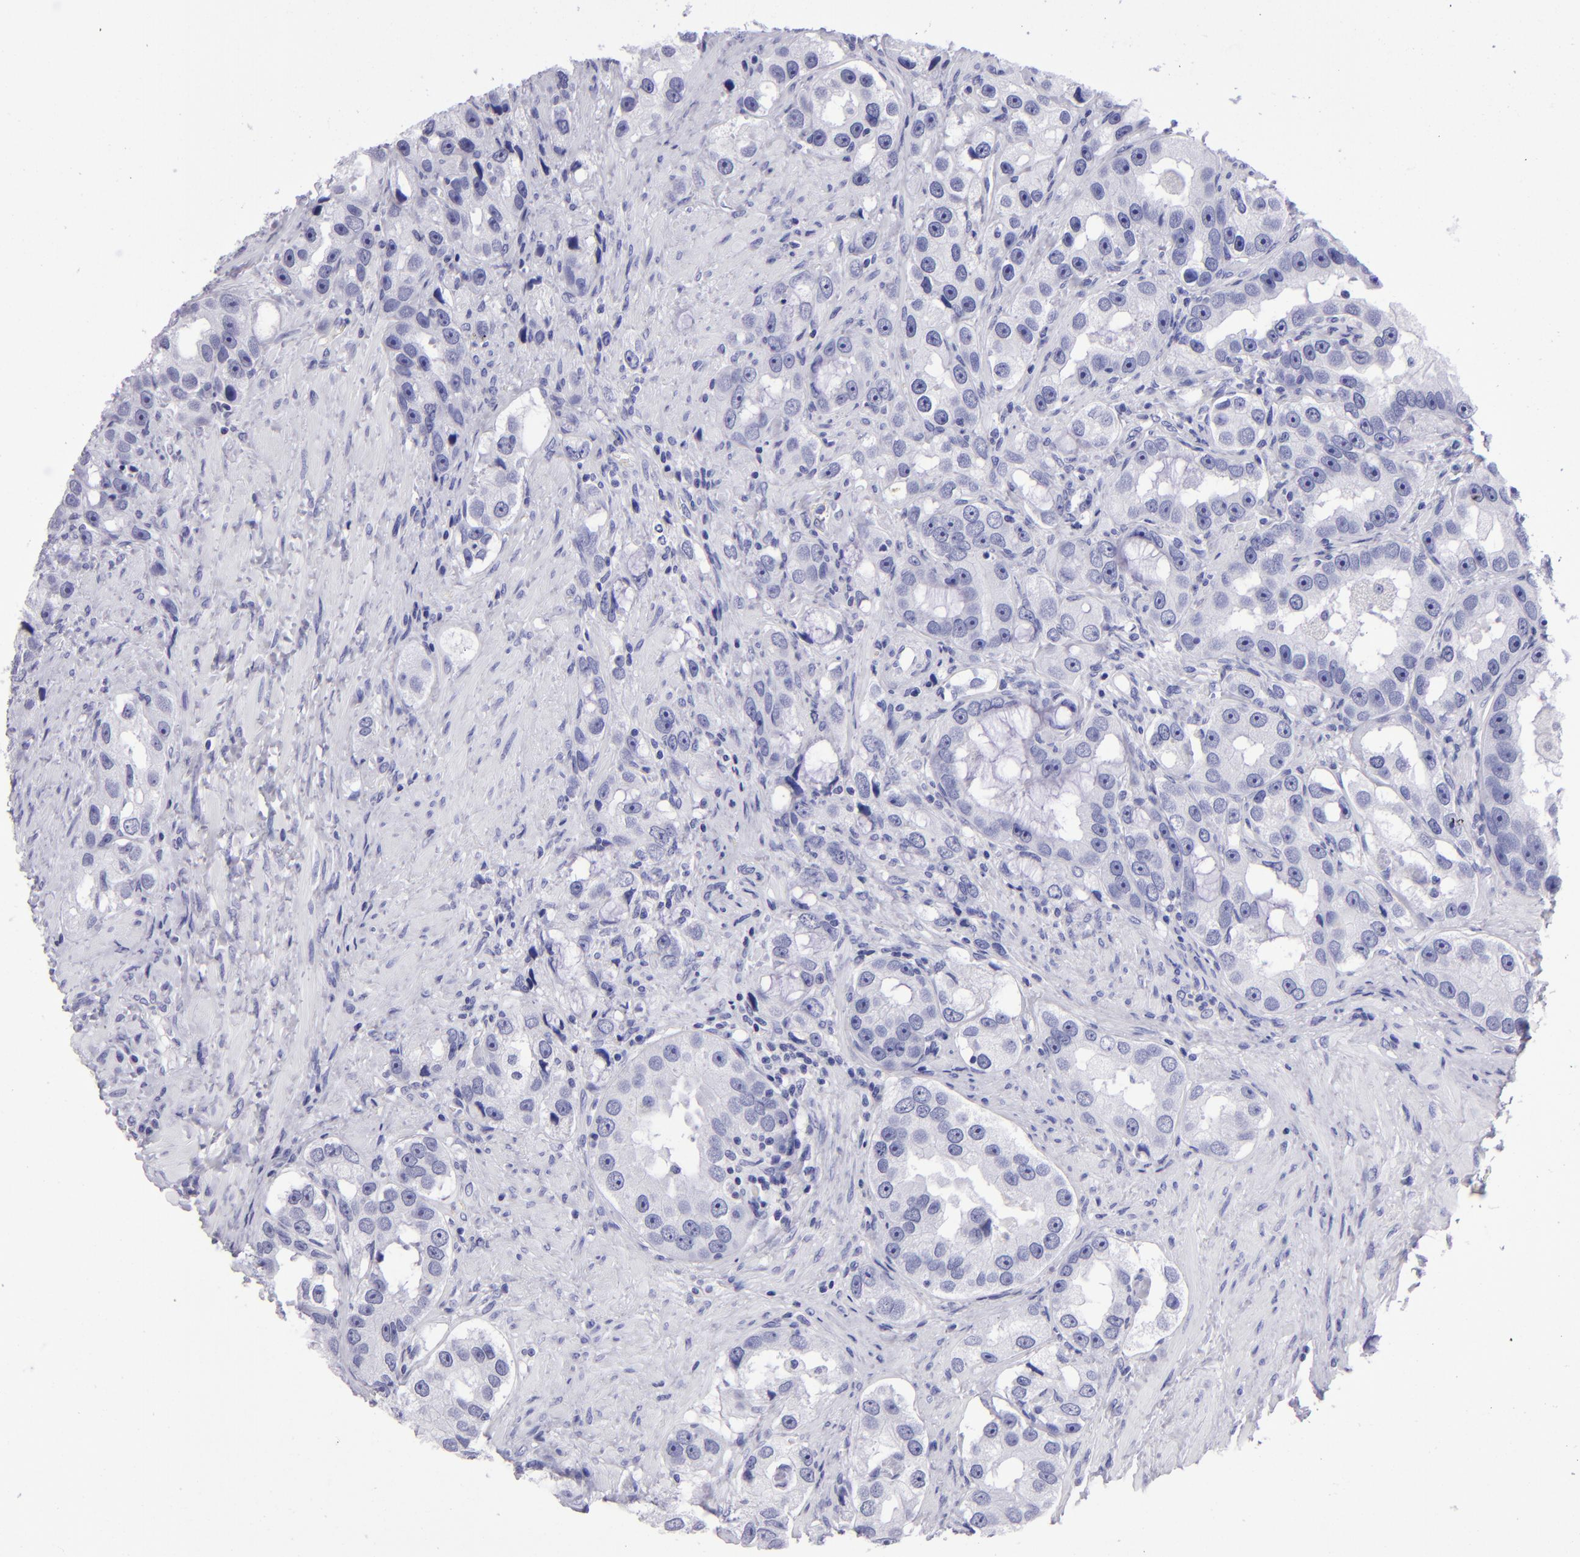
{"staining": {"intensity": "negative", "quantity": "none", "location": "none"}, "tissue": "prostate cancer", "cell_type": "Tumor cells", "image_type": "cancer", "snomed": [{"axis": "morphology", "description": "Adenocarcinoma, High grade"}, {"axis": "topography", "description": "Prostate"}], "caption": "The histopathology image demonstrates no significant staining in tumor cells of prostate cancer.", "gene": "TYRP1", "patient": {"sex": "male", "age": 63}}